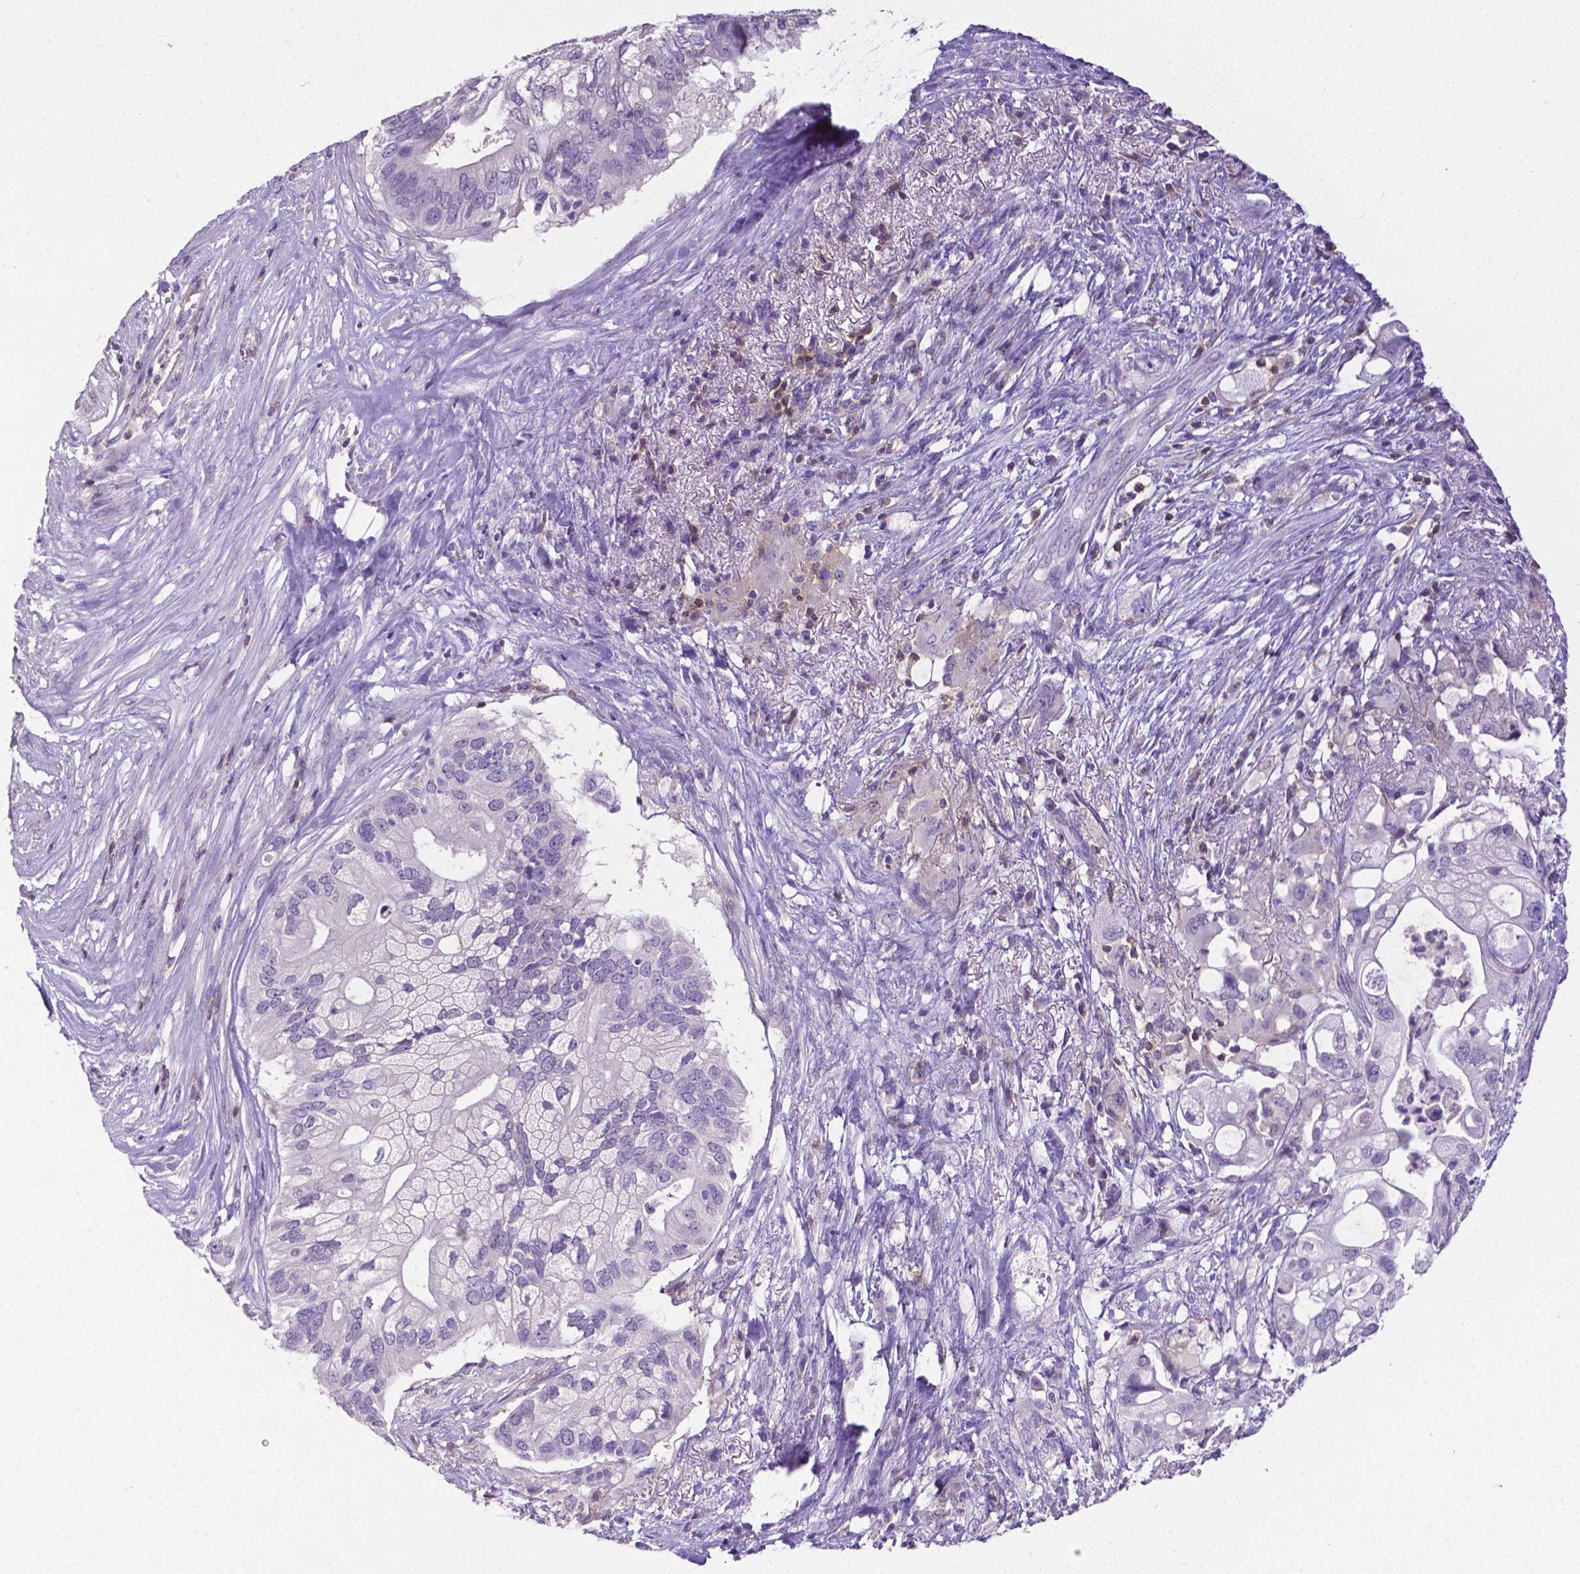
{"staining": {"intensity": "negative", "quantity": "none", "location": "none"}, "tissue": "pancreatic cancer", "cell_type": "Tumor cells", "image_type": "cancer", "snomed": [{"axis": "morphology", "description": "Adenocarcinoma, NOS"}, {"axis": "topography", "description": "Pancreas"}], "caption": "Immunohistochemical staining of human adenocarcinoma (pancreatic) displays no significant positivity in tumor cells.", "gene": "CD4", "patient": {"sex": "female", "age": 72}}